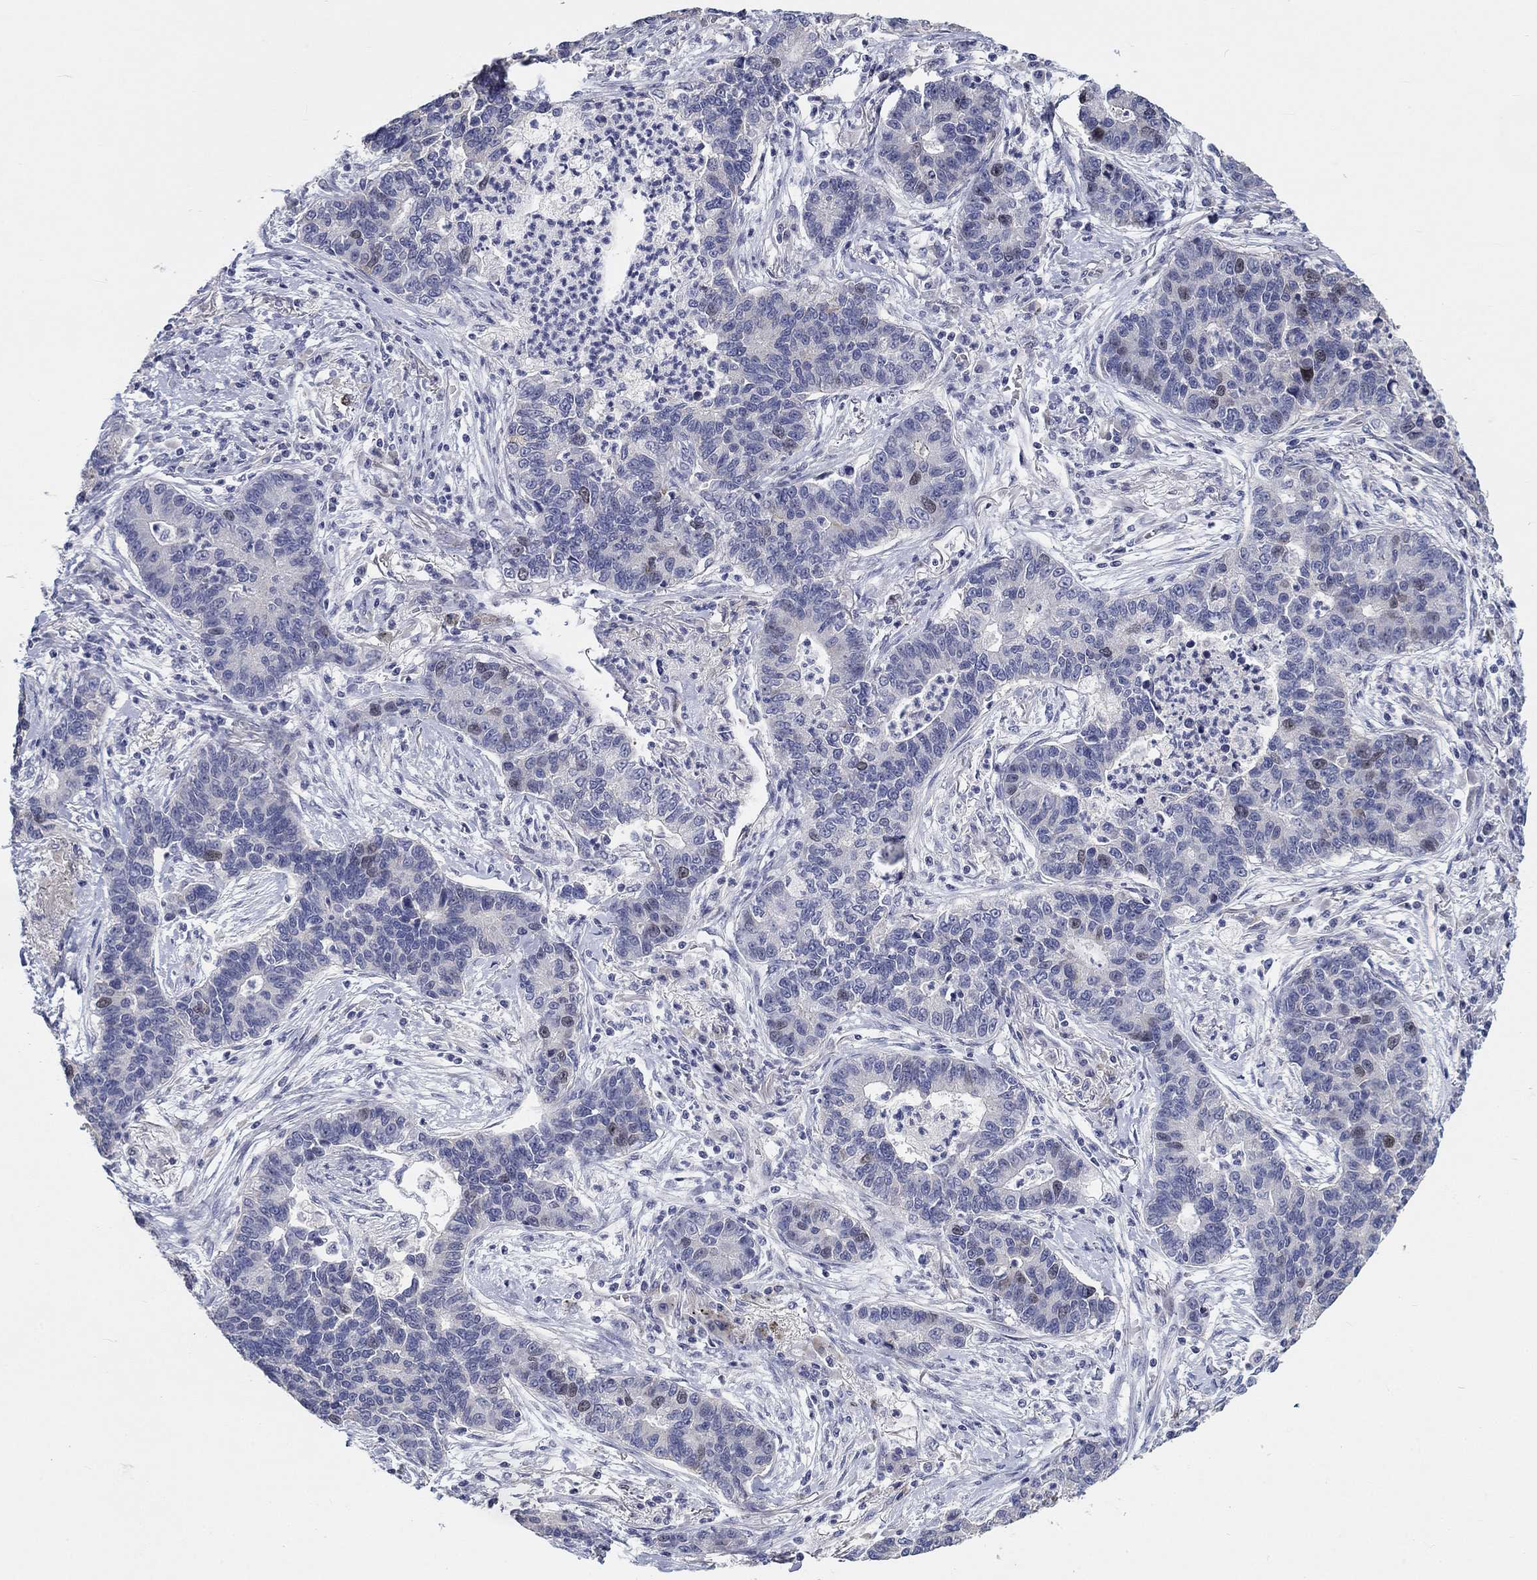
{"staining": {"intensity": "weak", "quantity": "<25%", "location": "nuclear"}, "tissue": "lung cancer", "cell_type": "Tumor cells", "image_type": "cancer", "snomed": [{"axis": "morphology", "description": "Adenocarcinoma, NOS"}, {"axis": "topography", "description": "Lung"}], "caption": "Adenocarcinoma (lung) stained for a protein using immunohistochemistry (IHC) shows no staining tumor cells.", "gene": "PRC1", "patient": {"sex": "female", "age": 57}}